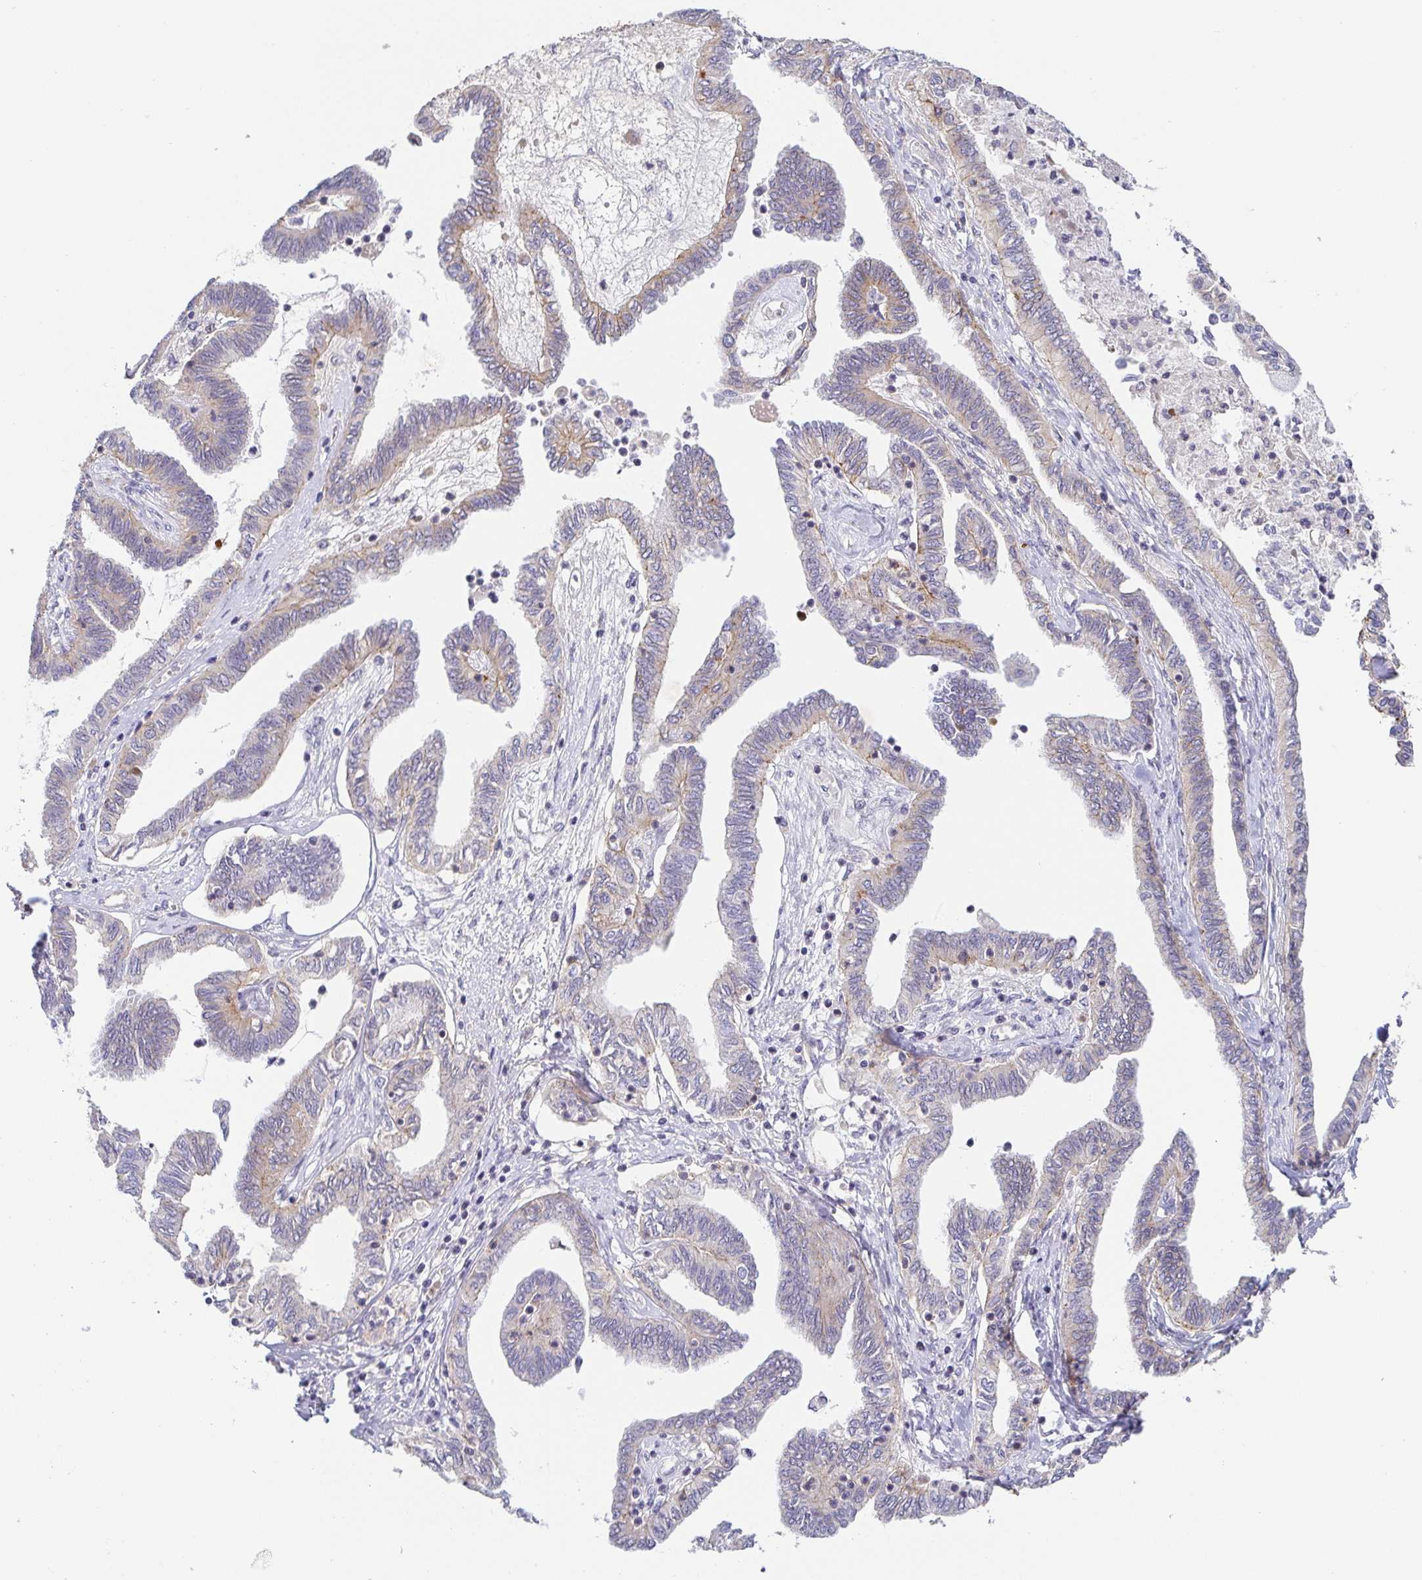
{"staining": {"intensity": "weak", "quantity": "25%-75%", "location": "cytoplasmic/membranous"}, "tissue": "ovarian cancer", "cell_type": "Tumor cells", "image_type": "cancer", "snomed": [{"axis": "morphology", "description": "Carcinoma, endometroid"}, {"axis": "topography", "description": "Ovary"}], "caption": "Ovarian endometroid carcinoma stained for a protein (brown) displays weak cytoplasmic/membranous positive positivity in approximately 25%-75% of tumor cells.", "gene": "PIWIL3", "patient": {"sex": "female", "age": 70}}